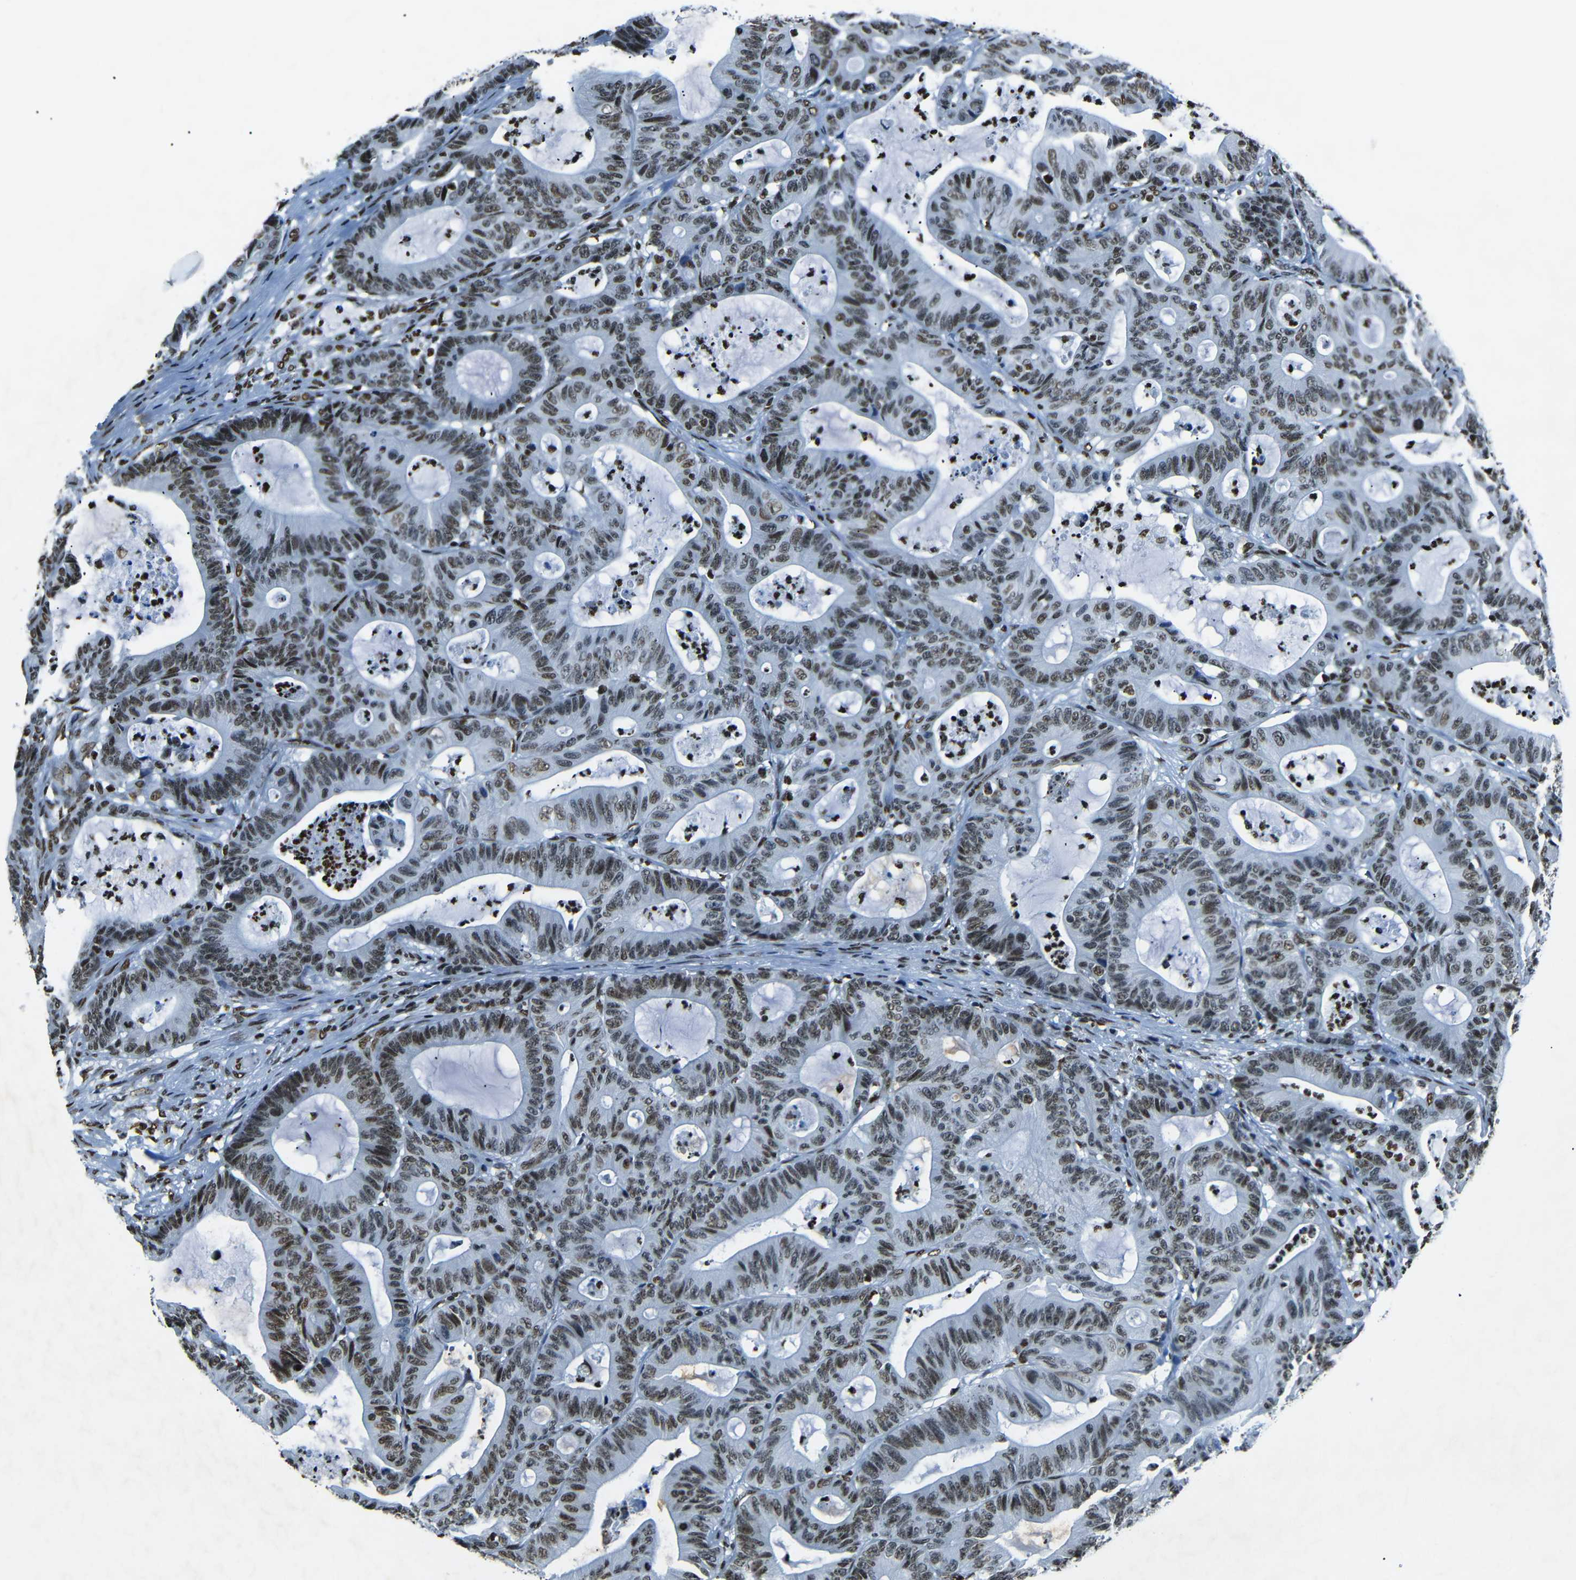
{"staining": {"intensity": "strong", "quantity": ">75%", "location": "nuclear"}, "tissue": "colorectal cancer", "cell_type": "Tumor cells", "image_type": "cancer", "snomed": [{"axis": "morphology", "description": "Adenocarcinoma, NOS"}, {"axis": "topography", "description": "Colon"}], "caption": "Tumor cells demonstrate strong nuclear positivity in about >75% of cells in colorectal cancer.", "gene": "HMGN1", "patient": {"sex": "female", "age": 84}}